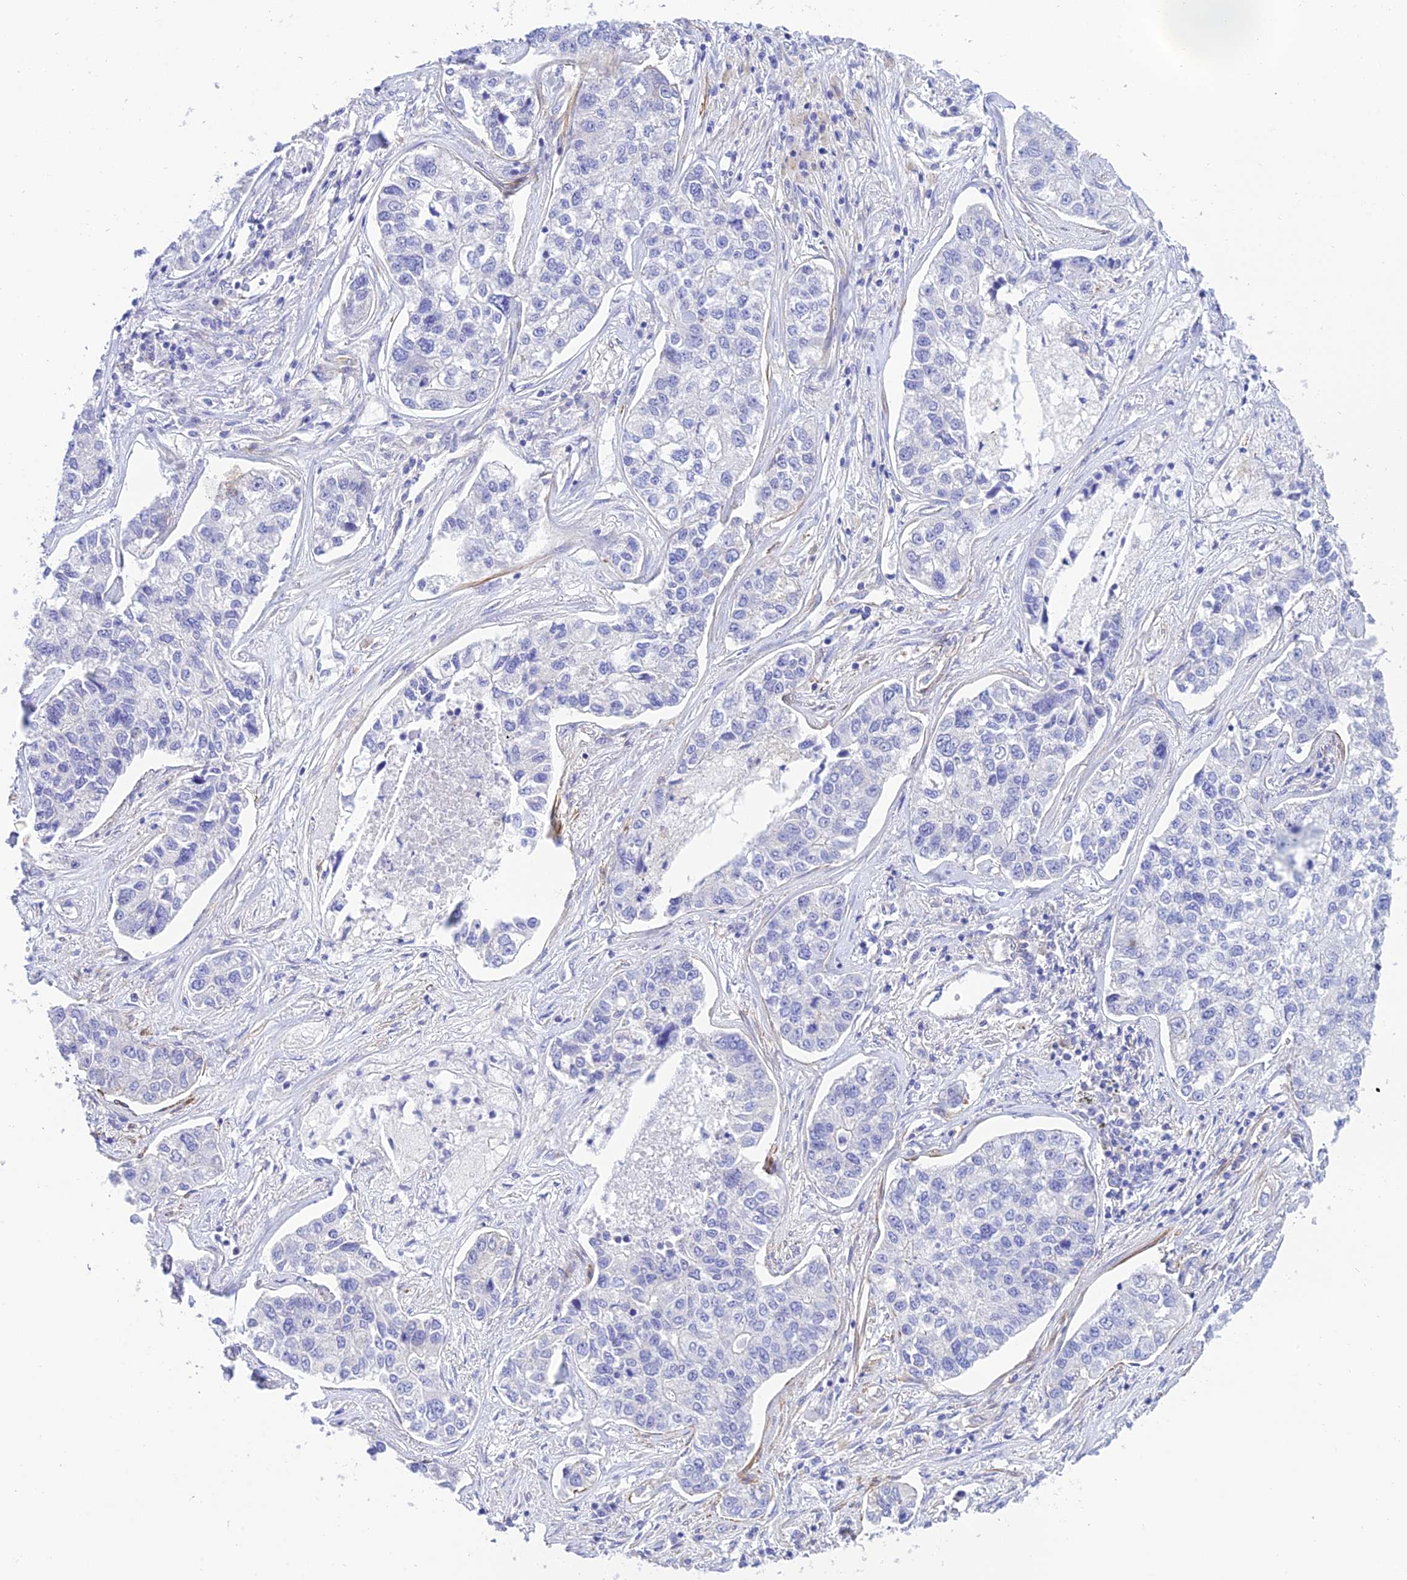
{"staining": {"intensity": "negative", "quantity": "none", "location": "none"}, "tissue": "lung cancer", "cell_type": "Tumor cells", "image_type": "cancer", "snomed": [{"axis": "morphology", "description": "Adenocarcinoma, NOS"}, {"axis": "topography", "description": "Lung"}], "caption": "An image of human lung cancer is negative for staining in tumor cells.", "gene": "ZDHHC16", "patient": {"sex": "male", "age": 49}}